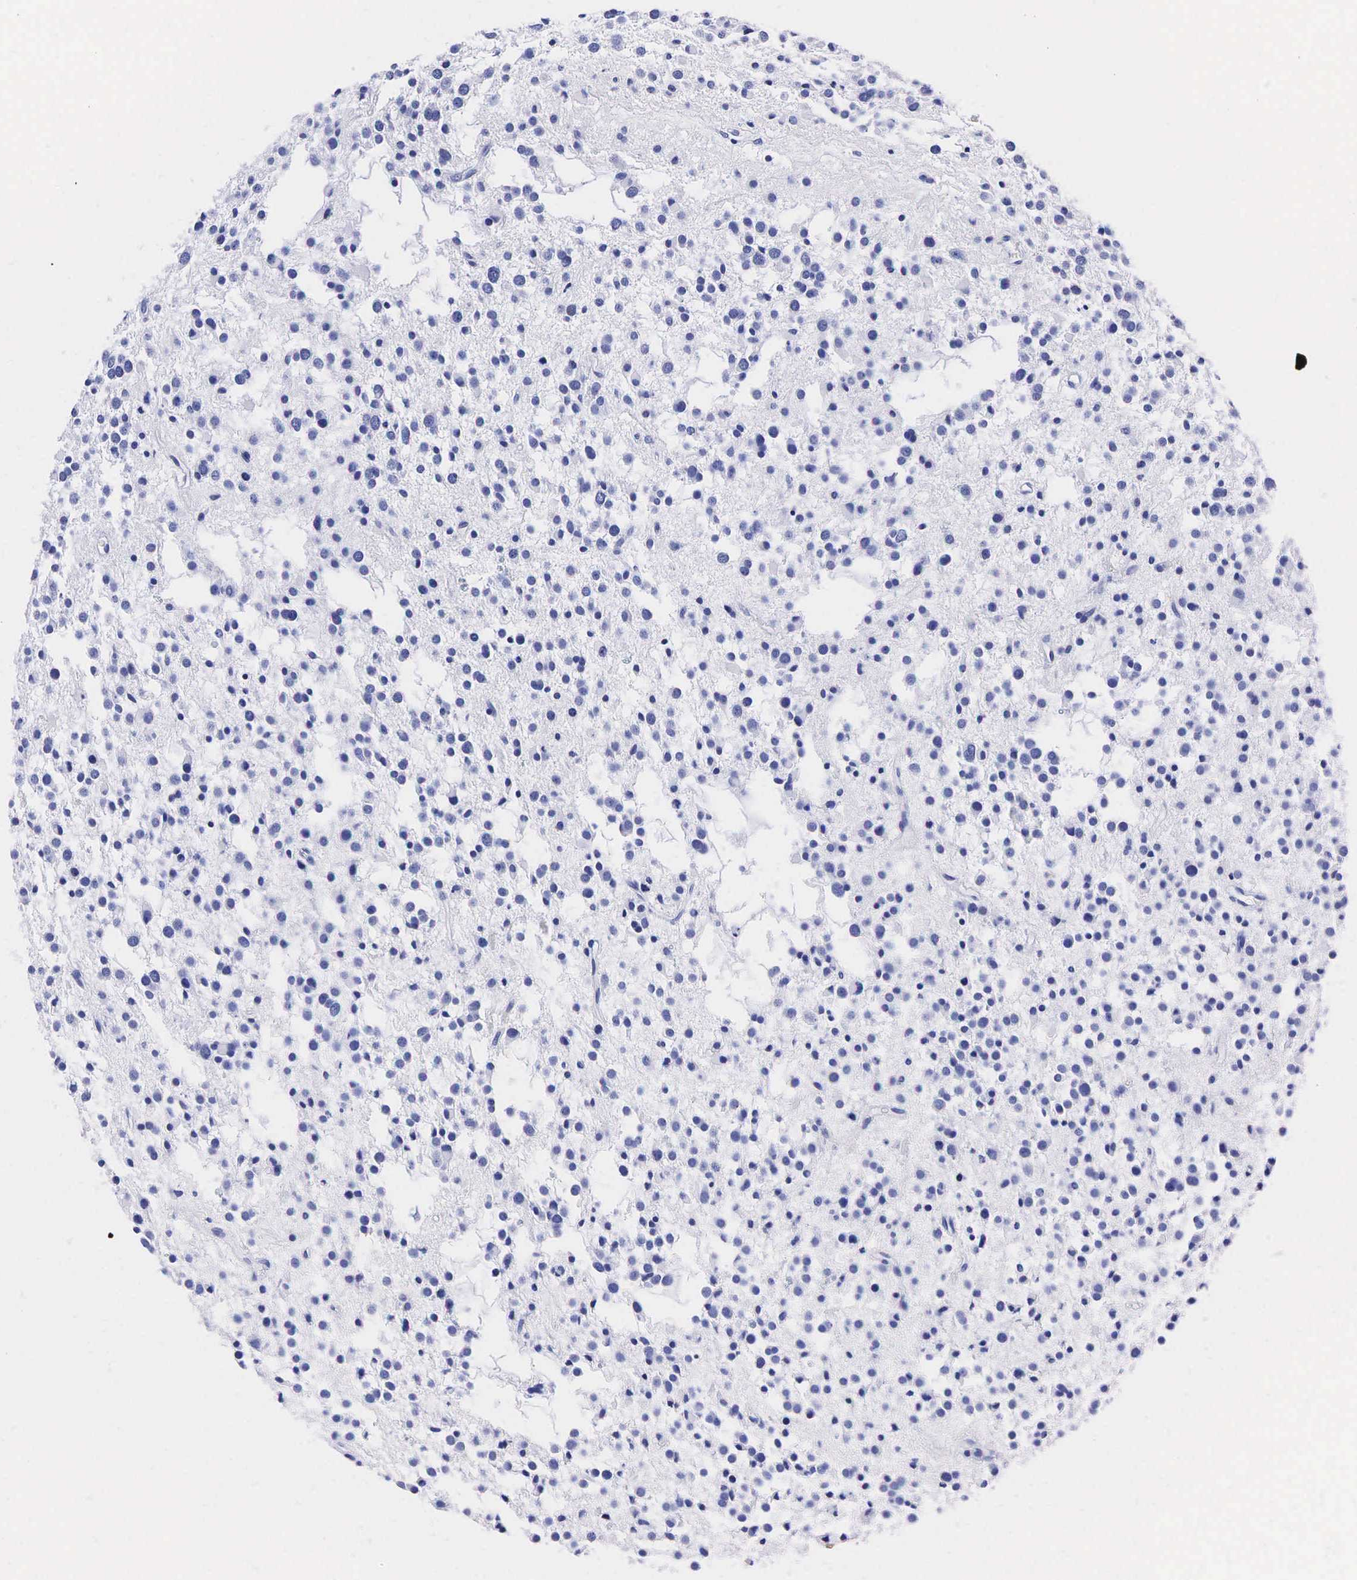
{"staining": {"intensity": "negative", "quantity": "none", "location": "none"}, "tissue": "glioma", "cell_type": "Tumor cells", "image_type": "cancer", "snomed": [{"axis": "morphology", "description": "Glioma, malignant, Low grade"}, {"axis": "topography", "description": "Brain"}], "caption": "Immunohistochemical staining of human glioma shows no significant staining in tumor cells.", "gene": "KLK3", "patient": {"sex": "female", "age": 36}}